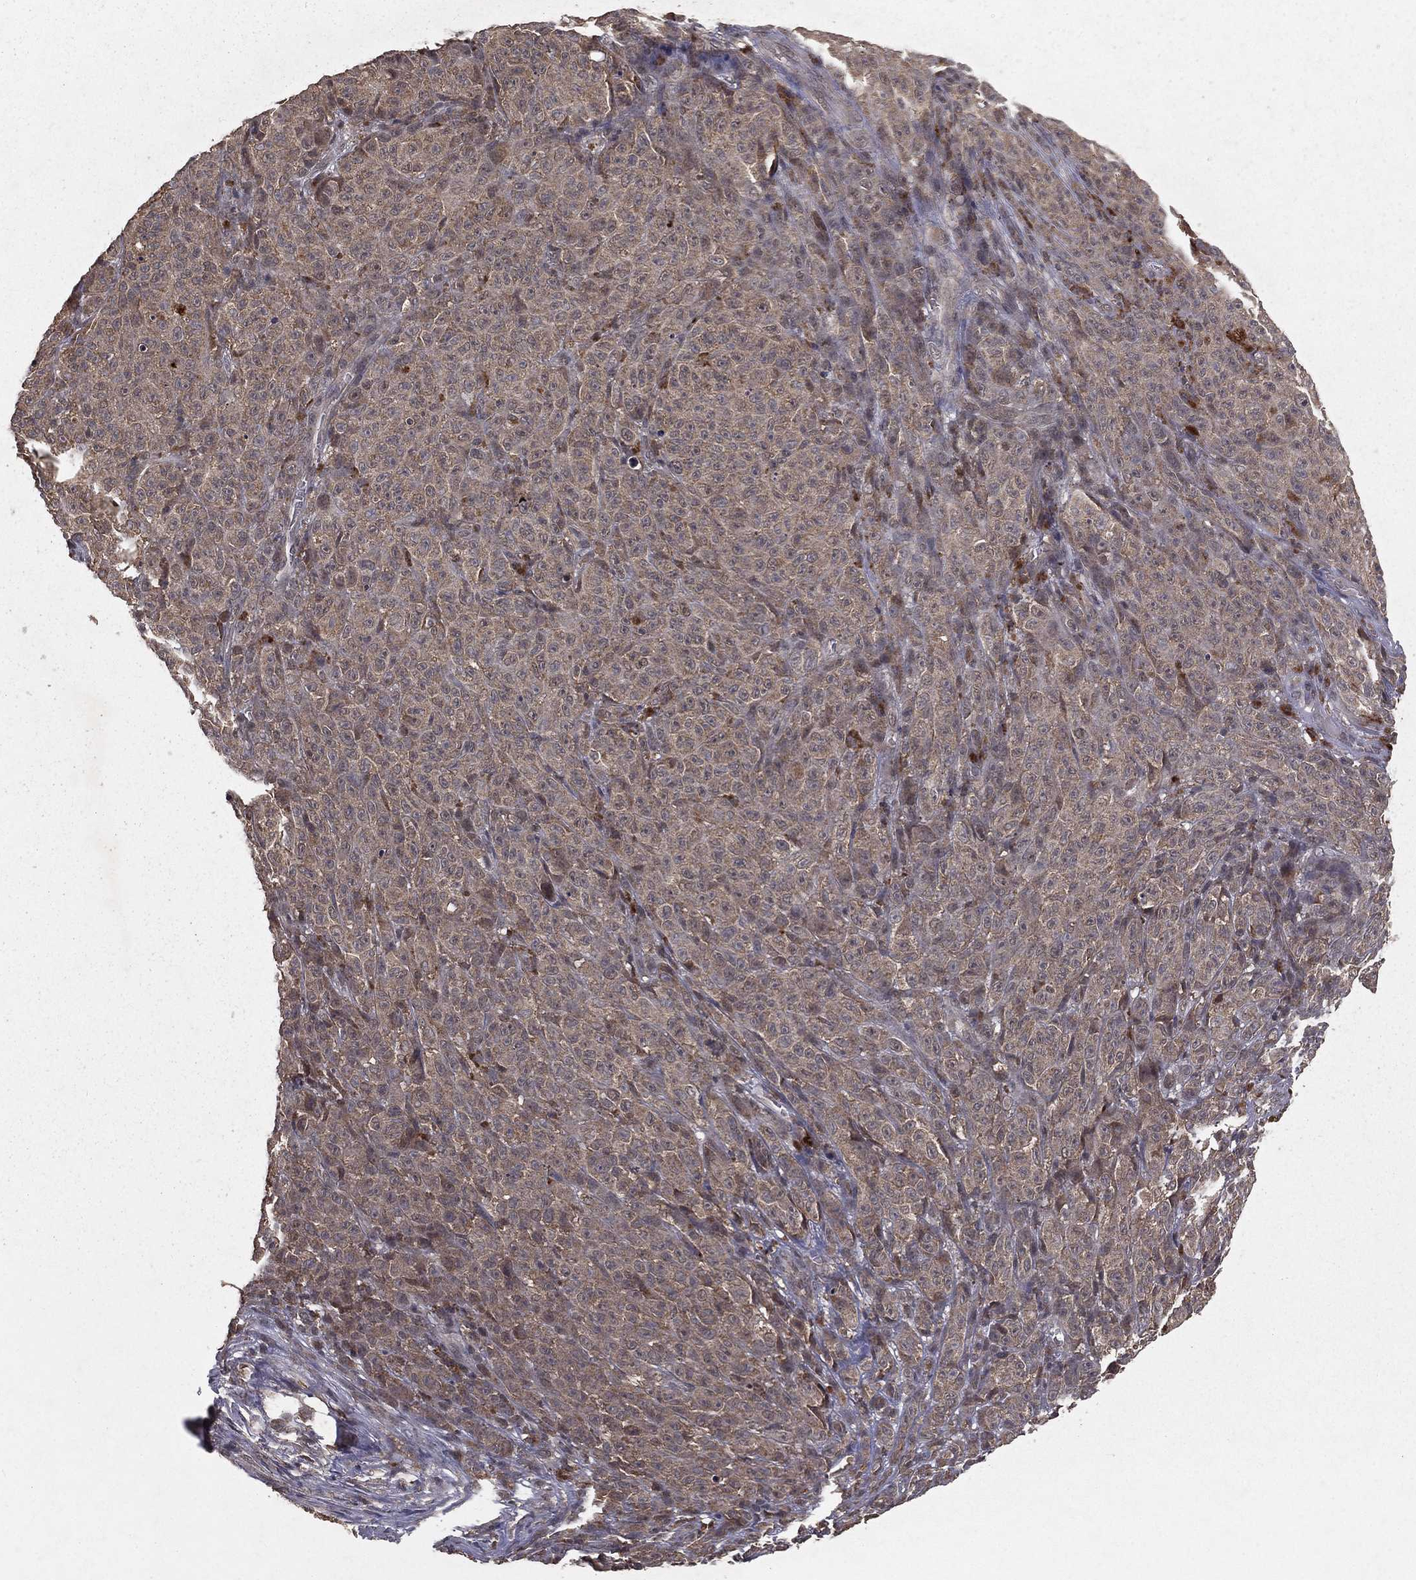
{"staining": {"intensity": "weak", "quantity": "25%-75%", "location": "cytoplasmic/membranous"}, "tissue": "melanoma", "cell_type": "Tumor cells", "image_type": "cancer", "snomed": [{"axis": "morphology", "description": "Malignant melanoma, NOS"}, {"axis": "topography", "description": "Skin"}], "caption": "There is low levels of weak cytoplasmic/membranous staining in tumor cells of malignant melanoma, as demonstrated by immunohistochemical staining (brown color).", "gene": "ZDHHC15", "patient": {"sex": "female", "age": 82}}